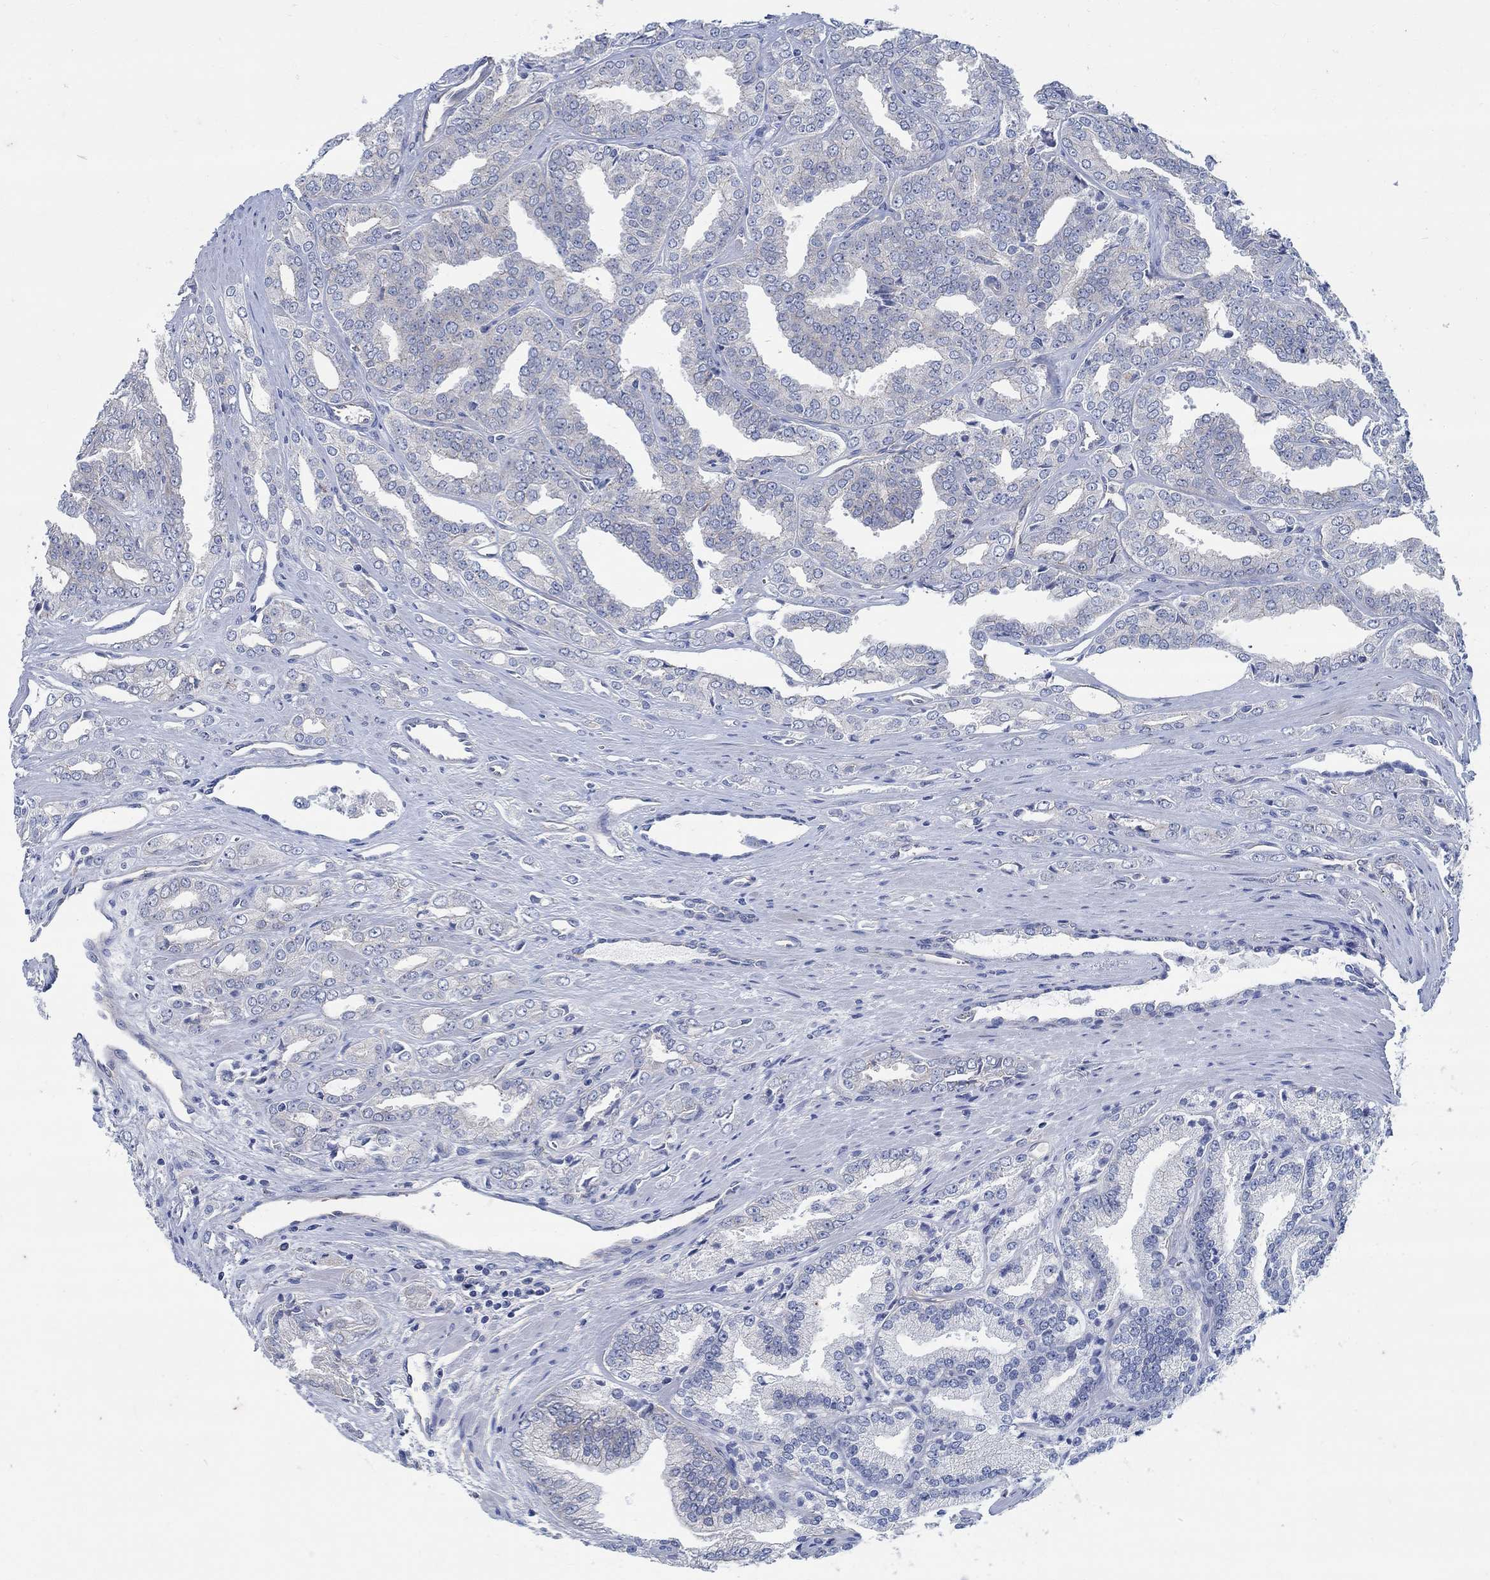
{"staining": {"intensity": "weak", "quantity": "<25%", "location": "cytoplasmic/membranous"}, "tissue": "prostate cancer", "cell_type": "Tumor cells", "image_type": "cancer", "snomed": [{"axis": "morphology", "description": "Adenocarcinoma, NOS"}, {"axis": "morphology", "description": "Adenocarcinoma, High grade"}, {"axis": "topography", "description": "Prostate"}], "caption": "DAB immunohistochemical staining of adenocarcinoma (prostate) displays no significant positivity in tumor cells. The staining was performed using DAB (3,3'-diaminobenzidine) to visualize the protein expression in brown, while the nuclei were stained in blue with hematoxylin (Magnification: 20x).", "gene": "TMEM198", "patient": {"sex": "male", "age": 70}}